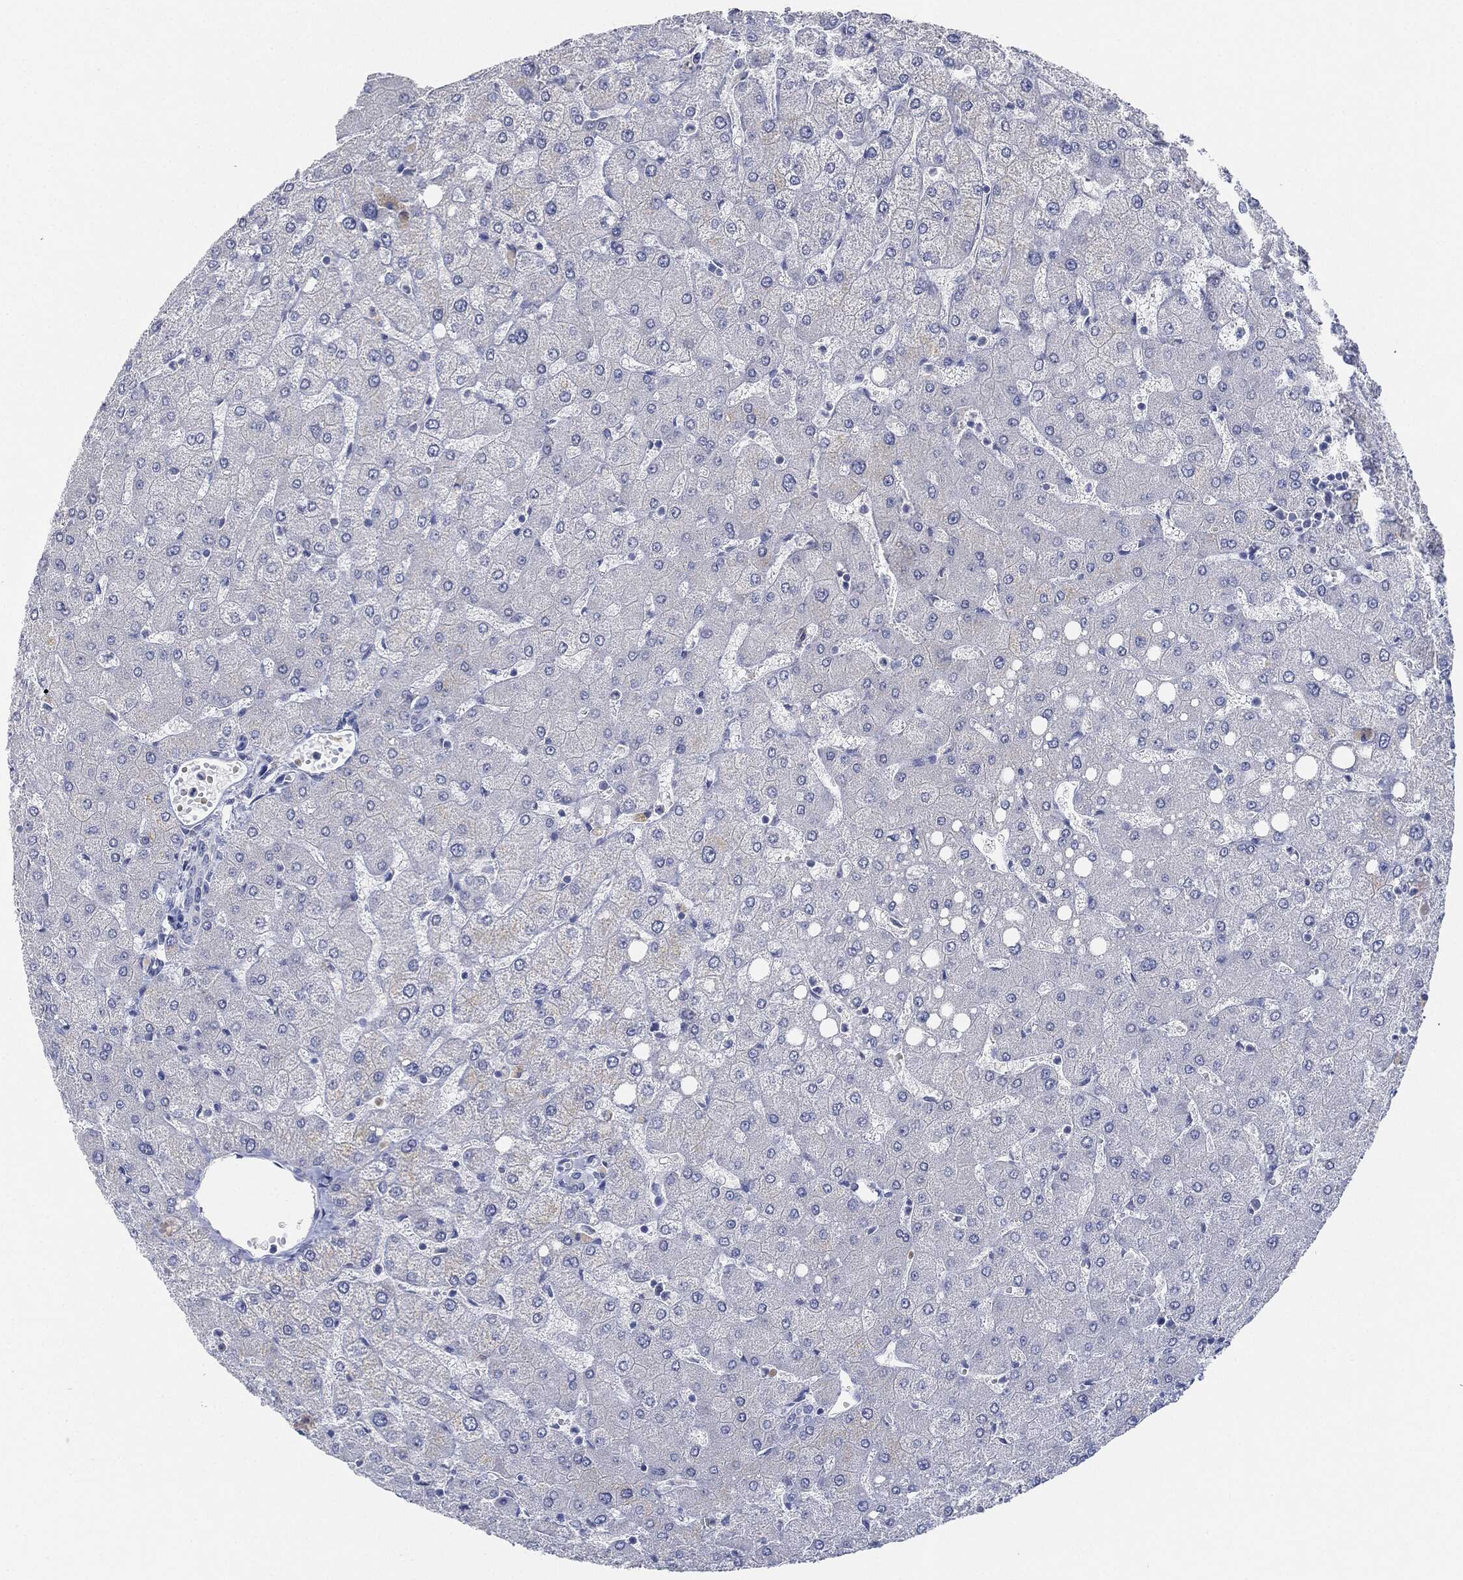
{"staining": {"intensity": "negative", "quantity": "none", "location": "none"}, "tissue": "liver", "cell_type": "Cholangiocytes", "image_type": "normal", "snomed": [{"axis": "morphology", "description": "Normal tissue, NOS"}, {"axis": "topography", "description": "Liver"}], "caption": "Human liver stained for a protein using immunohistochemistry reveals no staining in cholangiocytes.", "gene": "AFP", "patient": {"sex": "female", "age": 54}}